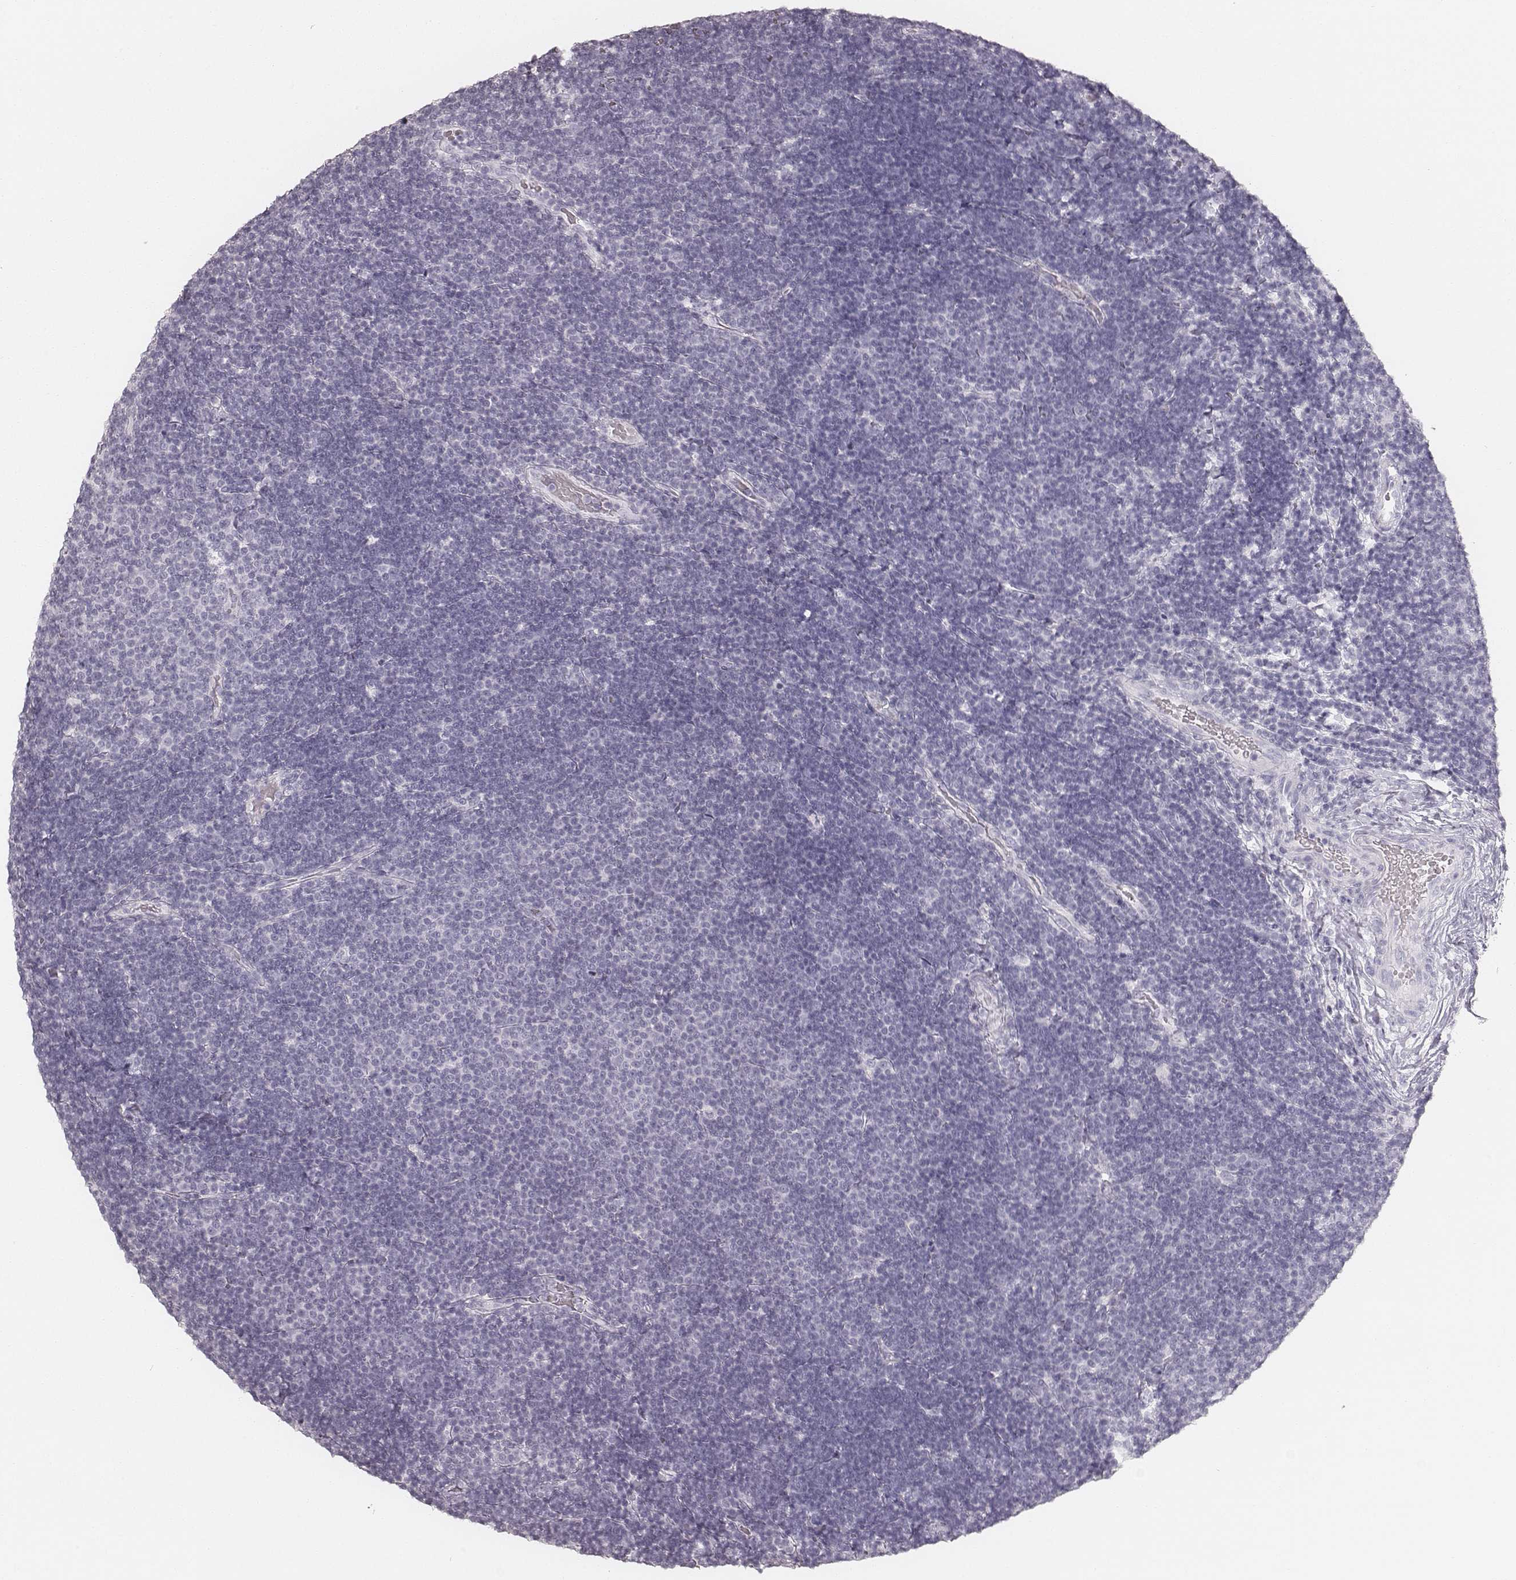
{"staining": {"intensity": "negative", "quantity": "none", "location": "none"}, "tissue": "lymphoma", "cell_type": "Tumor cells", "image_type": "cancer", "snomed": [{"axis": "morphology", "description": "Malignant lymphoma, non-Hodgkin's type, Low grade"}, {"axis": "topography", "description": "Brain"}], "caption": "Malignant lymphoma, non-Hodgkin's type (low-grade) was stained to show a protein in brown. There is no significant positivity in tumor cells.", "gene": "KRT34", "patient": {"sex": "female", "age": 66}}